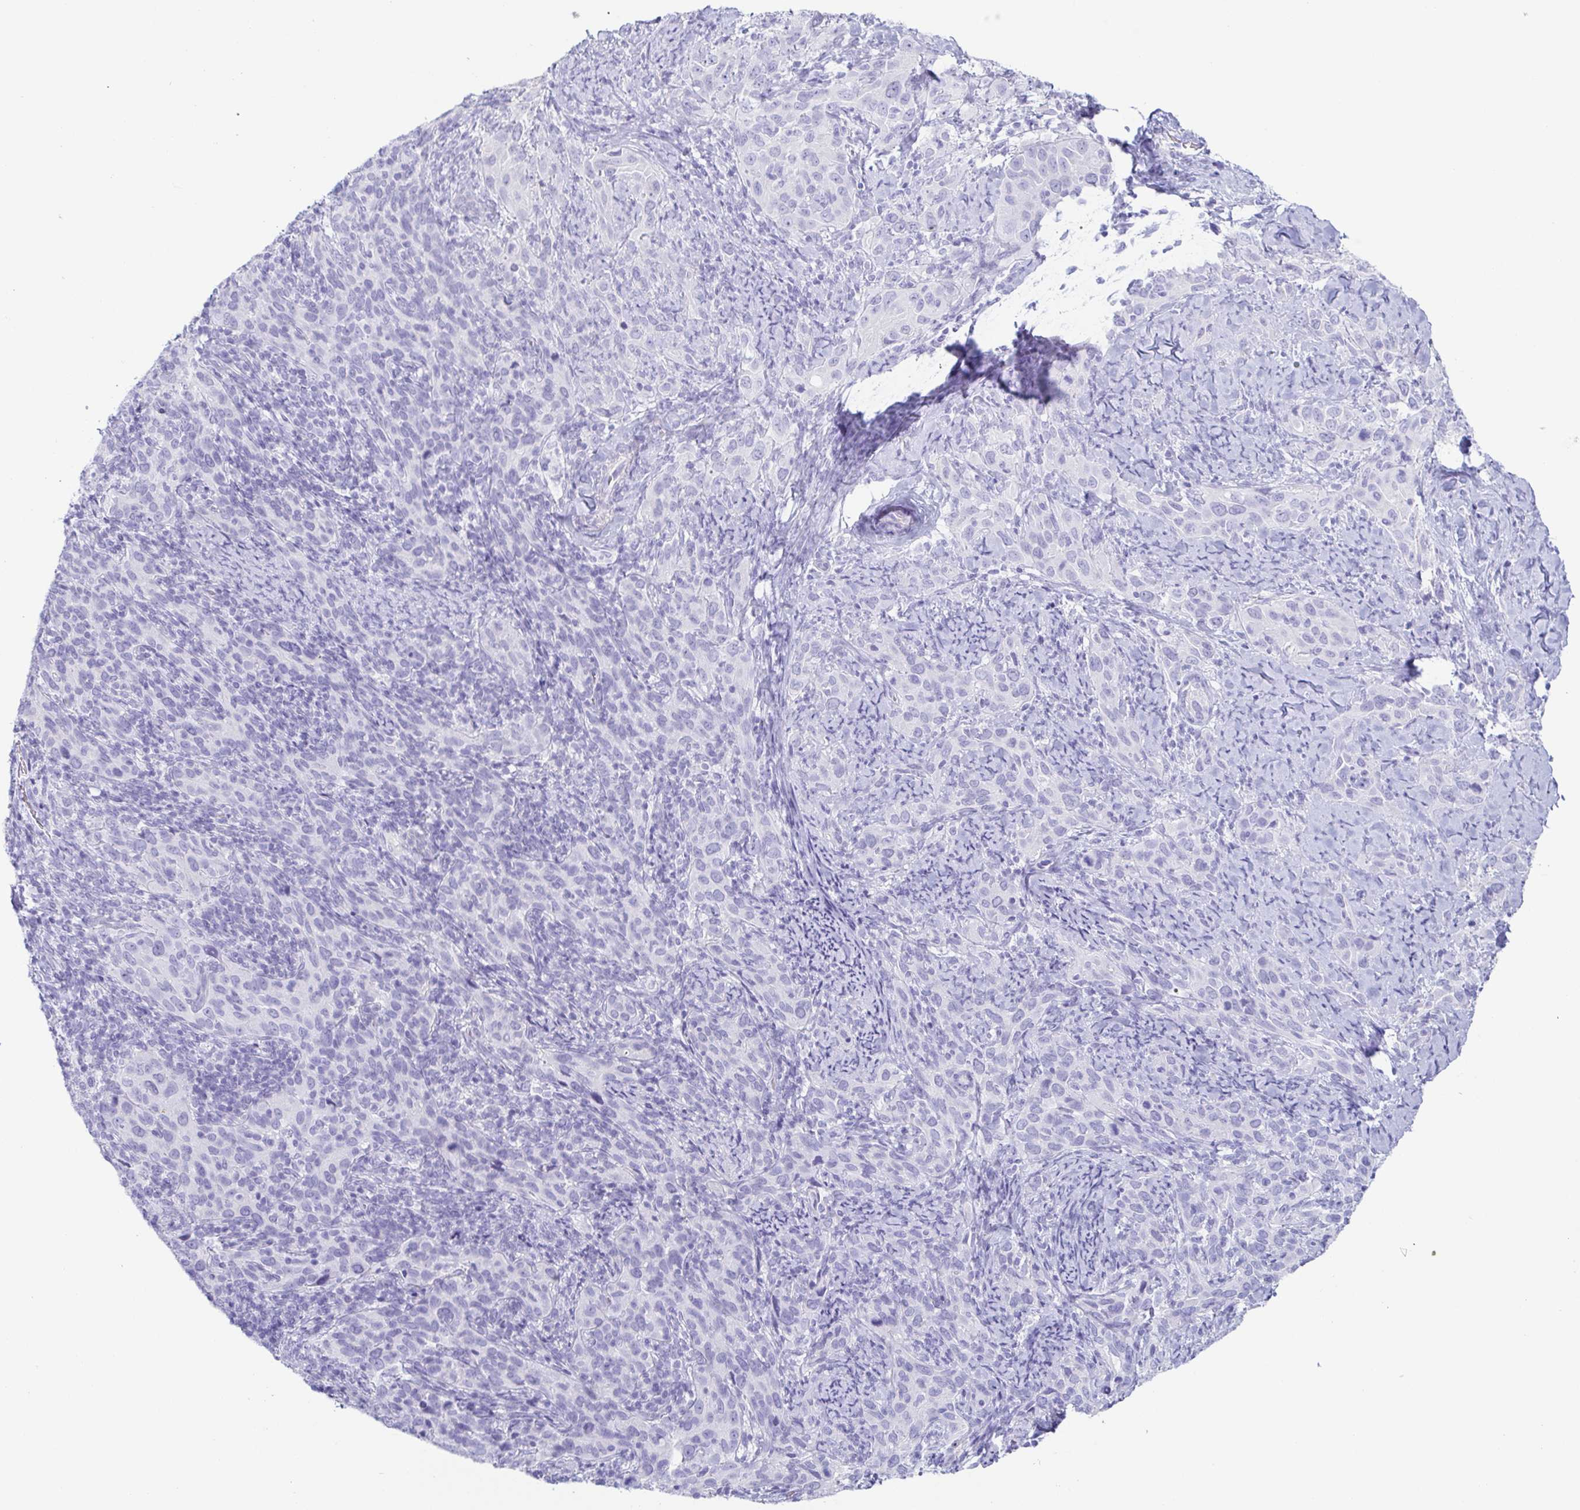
{"staining": {"intensity": "negative", "quantity": "none", "location": "none"}, "tissue": "cervical cancer", "cell_type": "Tumor cells", "image_type": "cancer", "snomed": [{"axis": "morphology", "description": "Squamous cell carcinoma, NOS"}, {"axis": "topography", "description": "Cervix"}], "caption": "This is an IHC photomicrograph of human cervical squamous cell carcinoma. There is no staining in tumor cells.", "gene": "PRR4", "patient": {"sex": "female", "age": 51}}